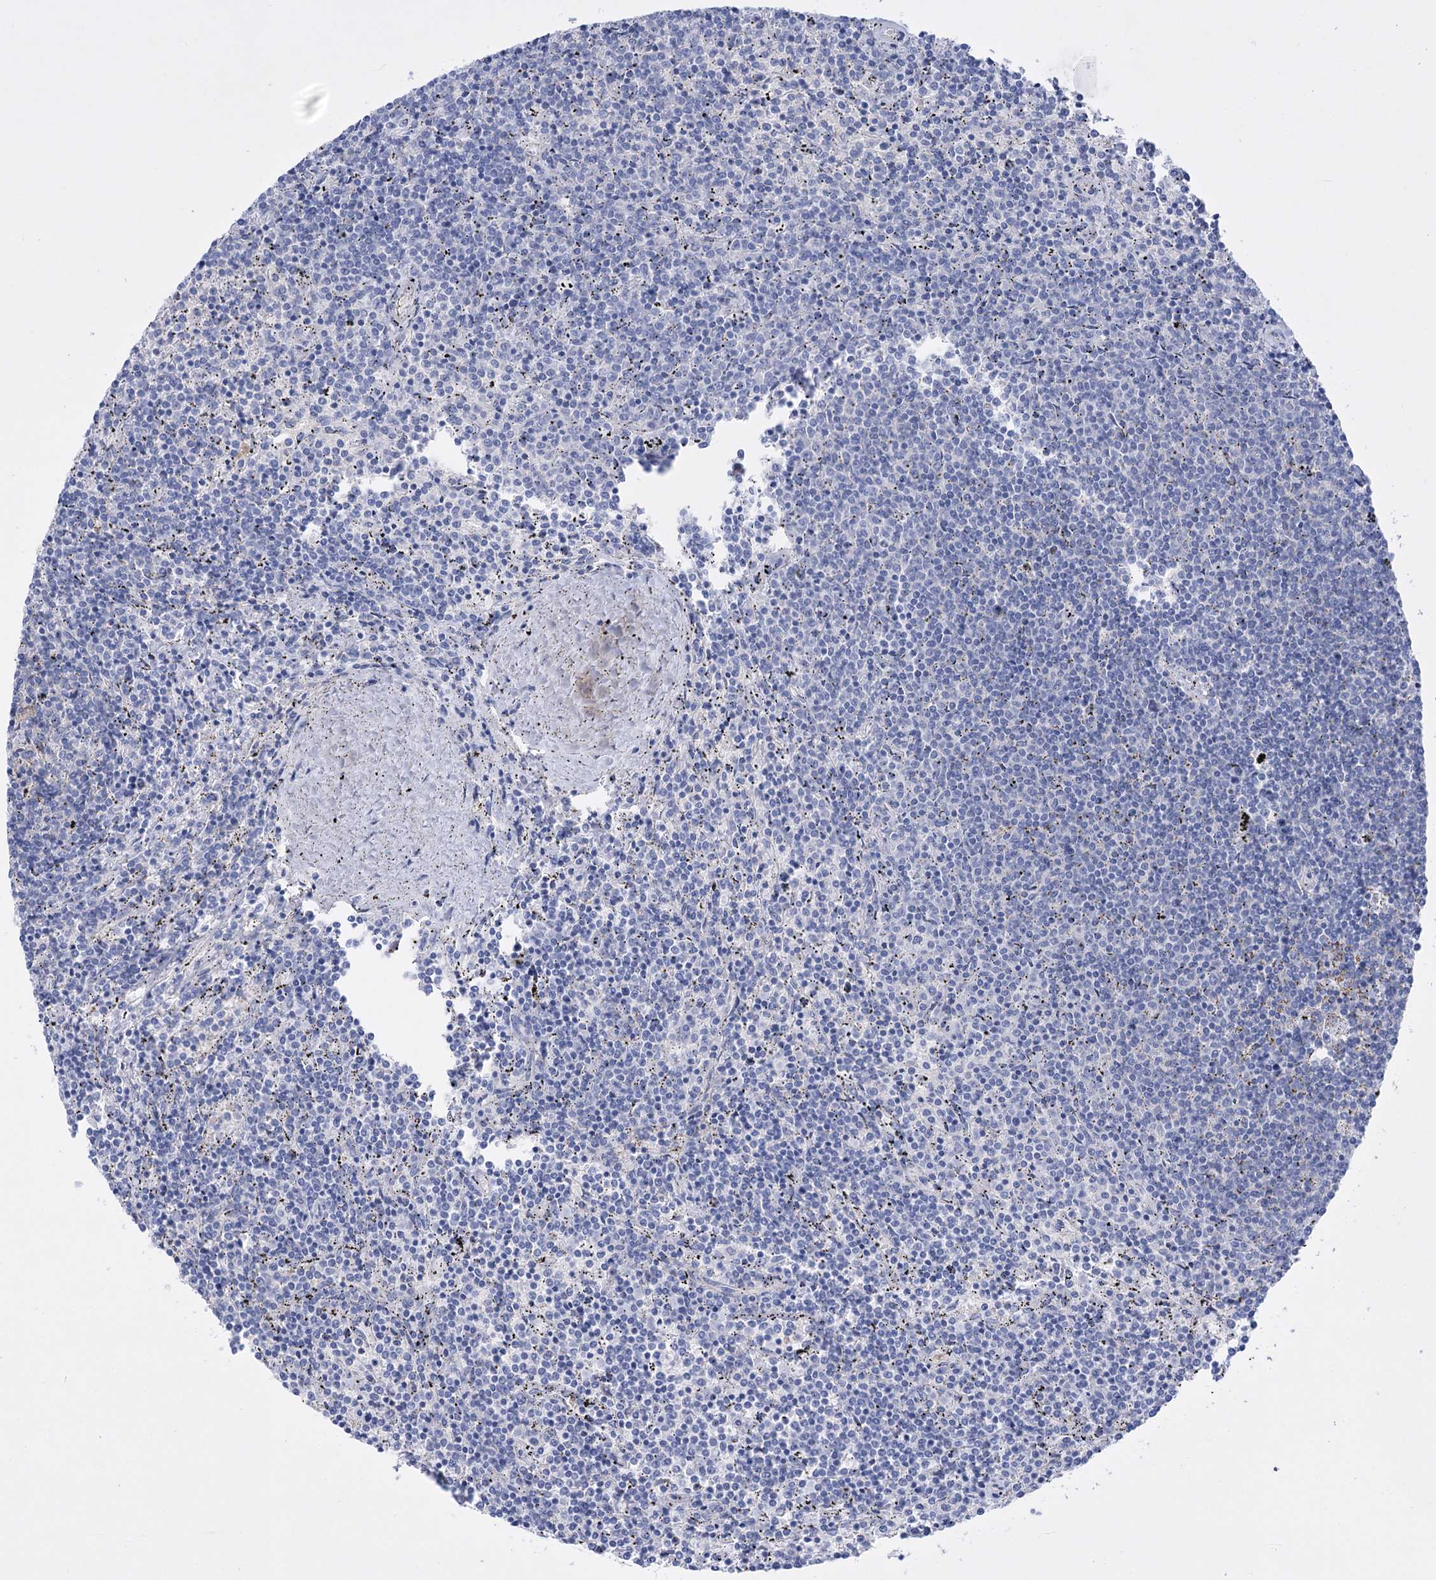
{"staining": {"intensity": "negative", "quantity": "none", "location": "none"}, "tissue": "lymphoma", "cell_type": "Tumor cells", "image_type": "cancer", "snomed": [{"axis": "morphology", "description": "Malignant lymphoma, non-Hodgkin's type, Low grade"}, {"axis": "topography", "description": "Spleen"}], "caption": "IHC histopathology image of neoplastic tissue: human lymphoma stained with DAB (3,3'-diaminobenzidine) exhibits no significant protein positivity in tumor cells.", "gene": "LRRC34", "patient": {"sex": "female", "age": 50}}